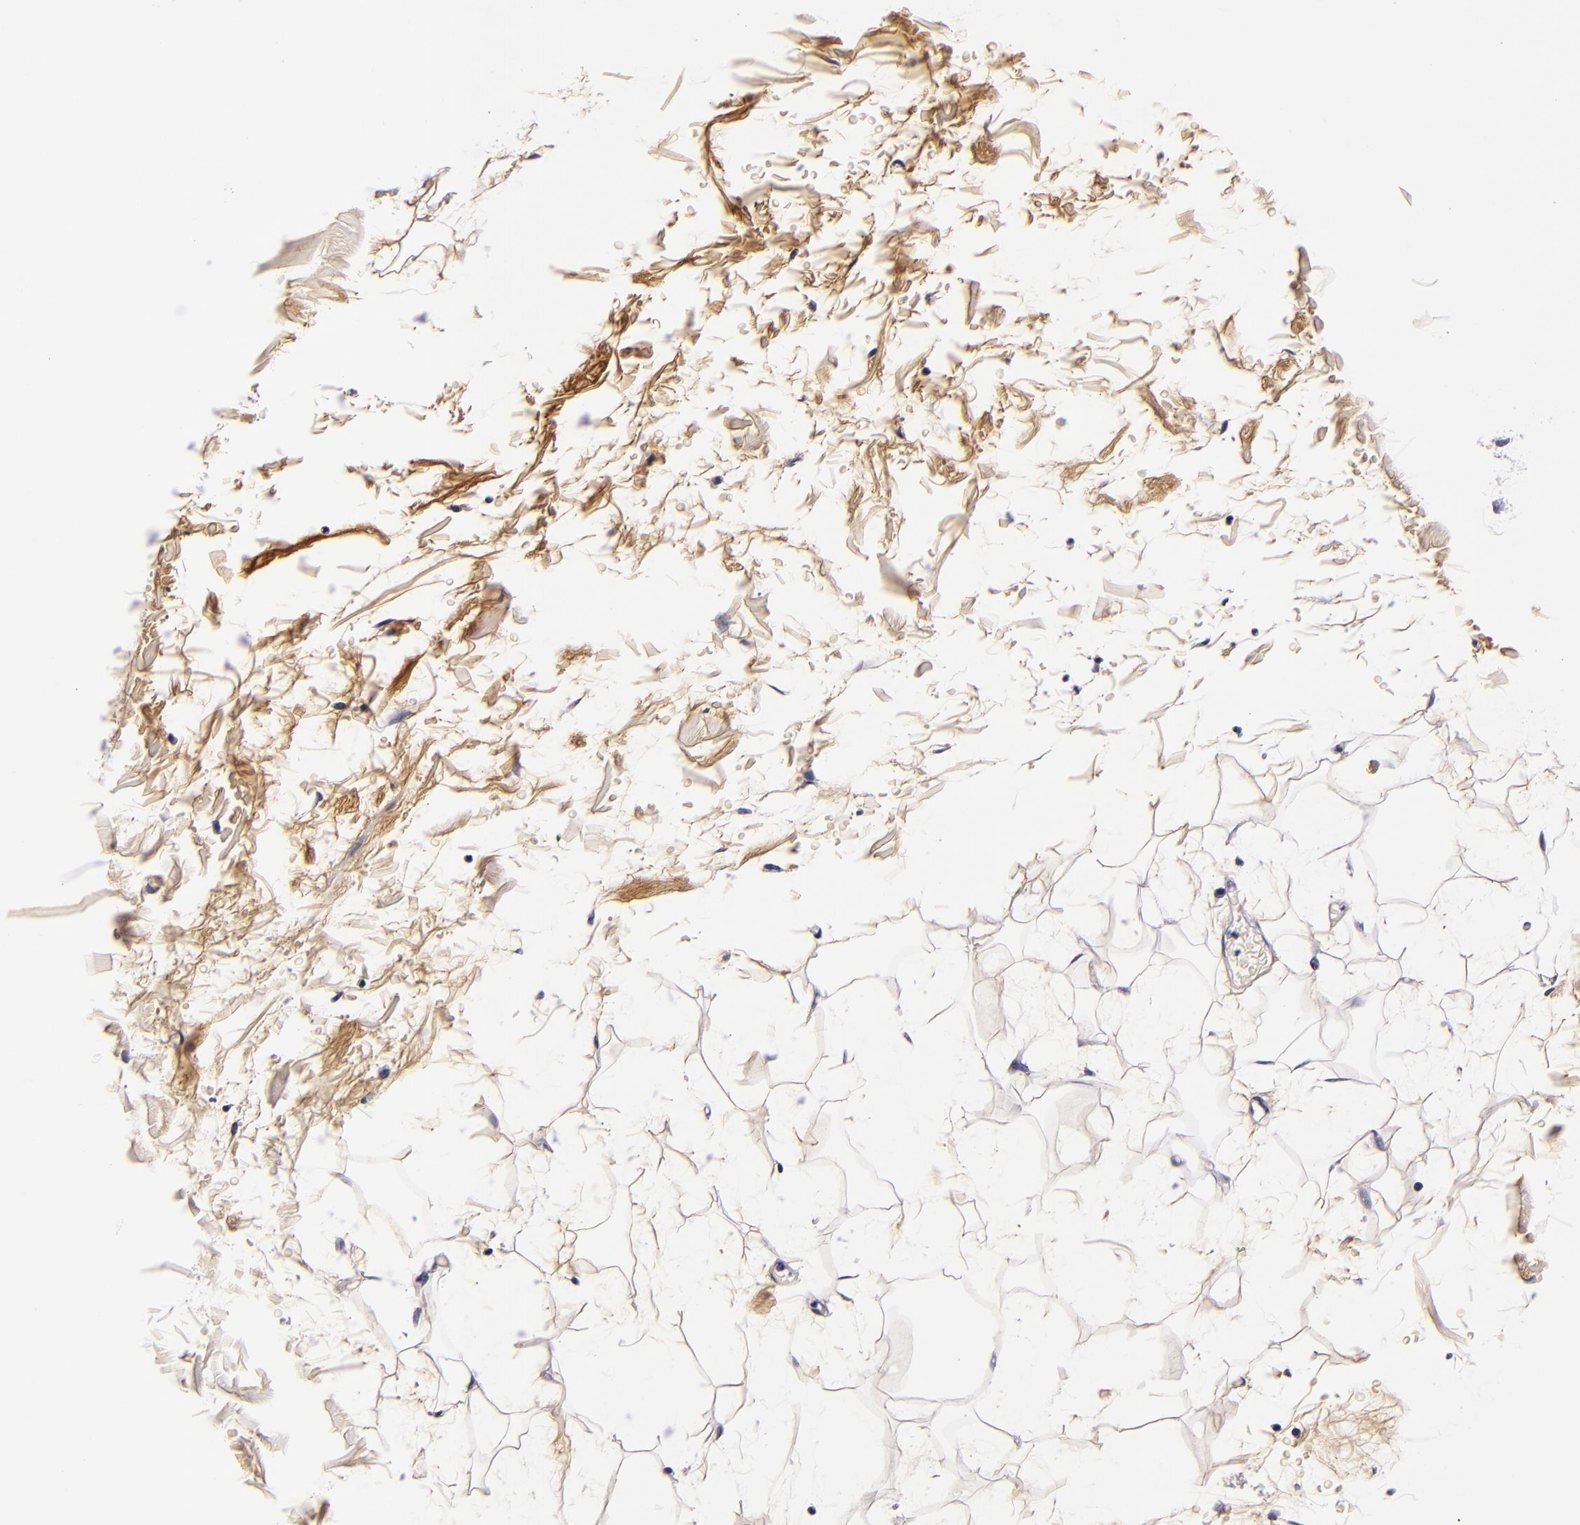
{"staining": {"intensity": "weak", "quantity": "25%-75%", "location": "cytoplasmic/membranous"}, "tissue": "adipose tissue", "cell_type": "Adipocytes", "image_type": "normal", "snomed": [{"axis": "morphology", "description": "Normal tissue, NOS"}, {"axis": "topography", "description": "Soft tissue"}], "caption": "This histopathology image displays unremarkable adipose tissue stained with immunohistochemistry (IHC) to label a protein in brown. The cytoplasmic/membranous of adipocytes show weak positivity for the protein. Nuclei are counter-stained blue.", "gene": "FBN1", "patient": {"sex": "male", "age": 72}}